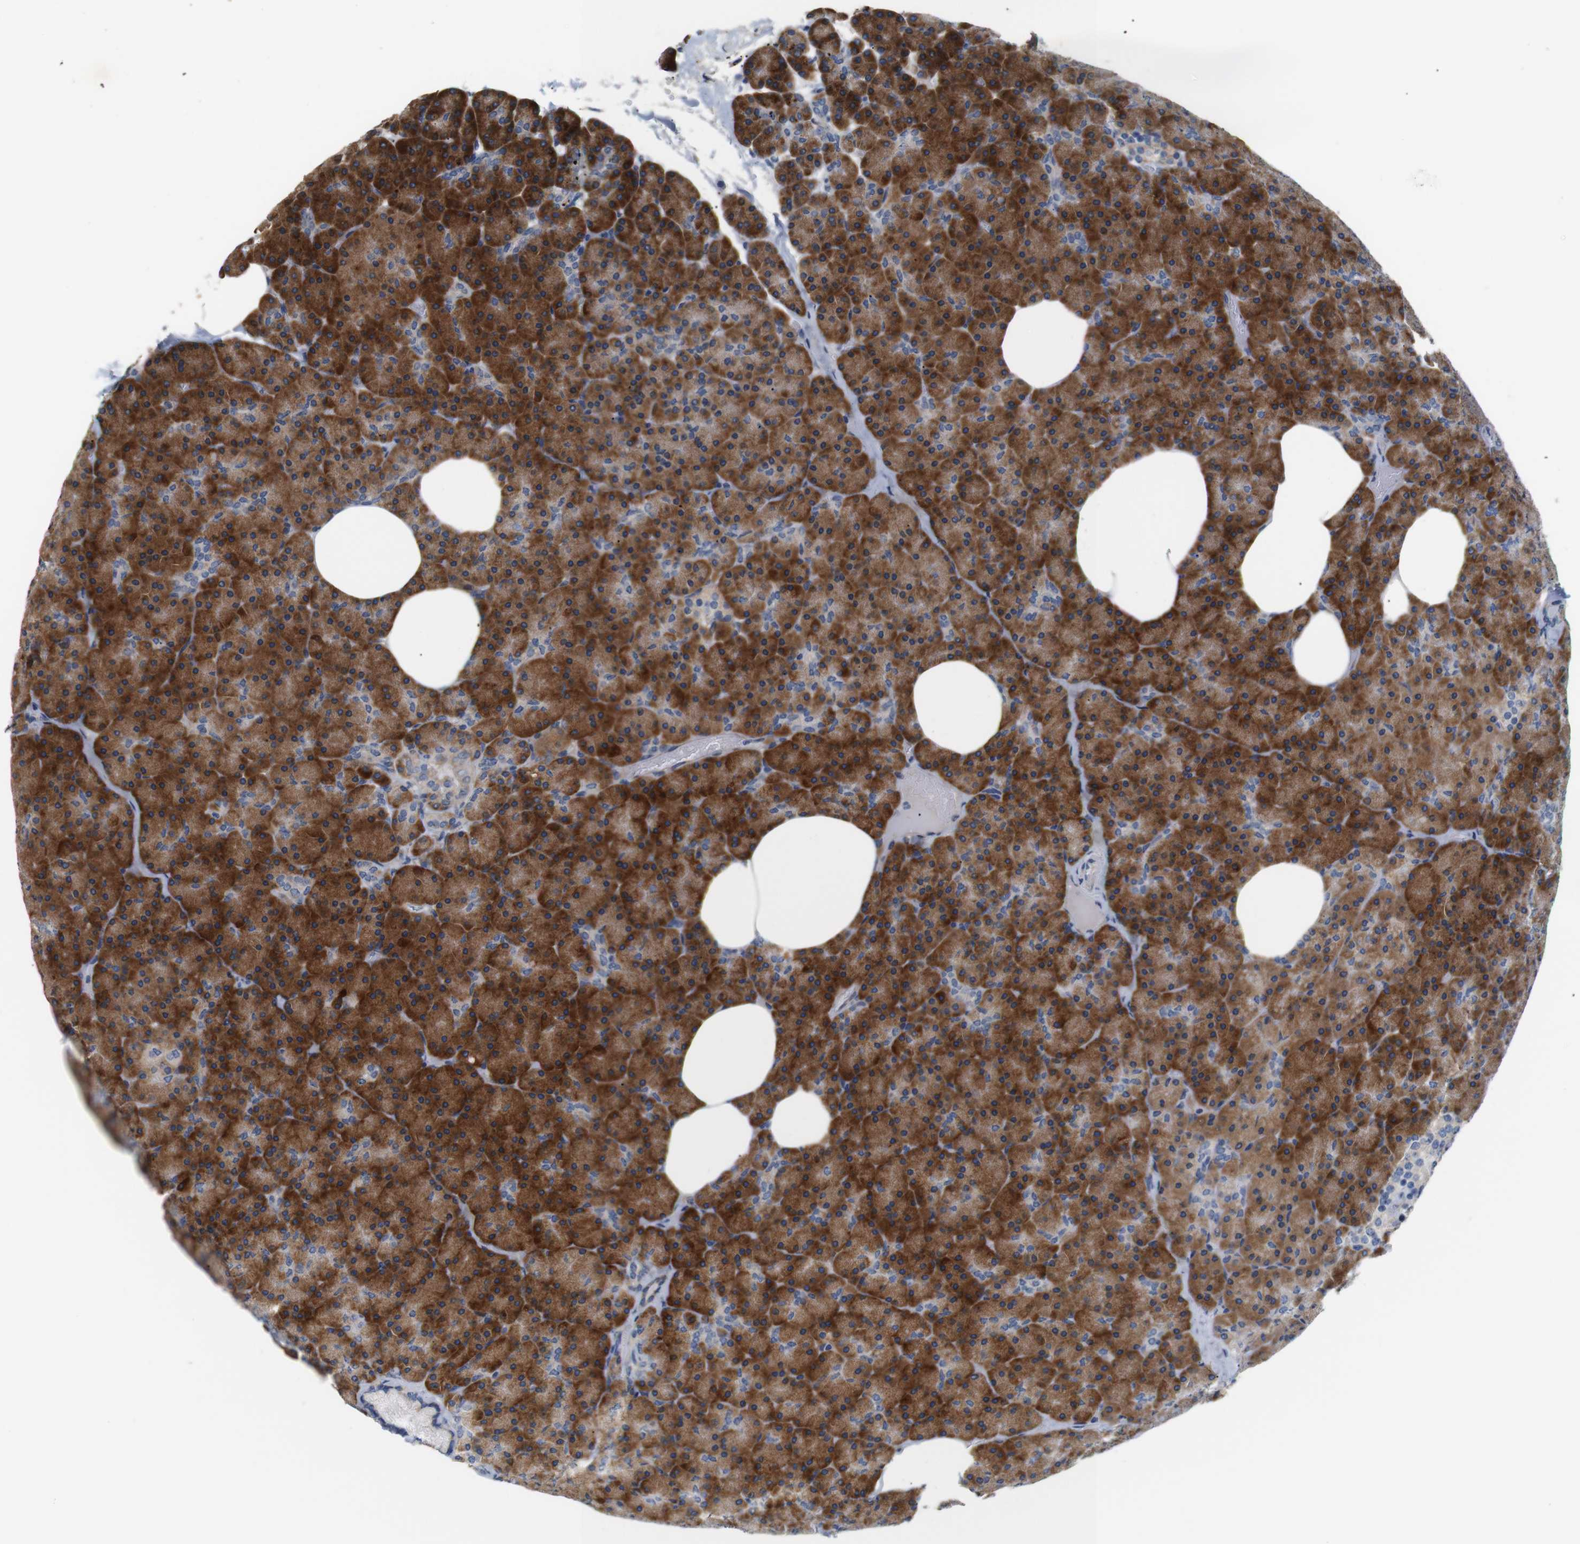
{"staining": {"intensity": "strong", "quantity": ">75%", "location": "cytoplasmic/membranous"}, "tissue": "pancreas", "cell_type": "Exocrine glandular cells", "image_type": "normal", "snomed": [{"axis": "morphology", "description": "Normal tissue, NOS"}, {"axis": "topography", "description": "Pancreas"}], "caption": "A brown stain labels strong cytoplasmic/membranous positivity of a protein in exocrine glandular cells of unremarkable pancreas.", "gene": "TRIM5", "patient": {"sex": "female", "age": 35}}